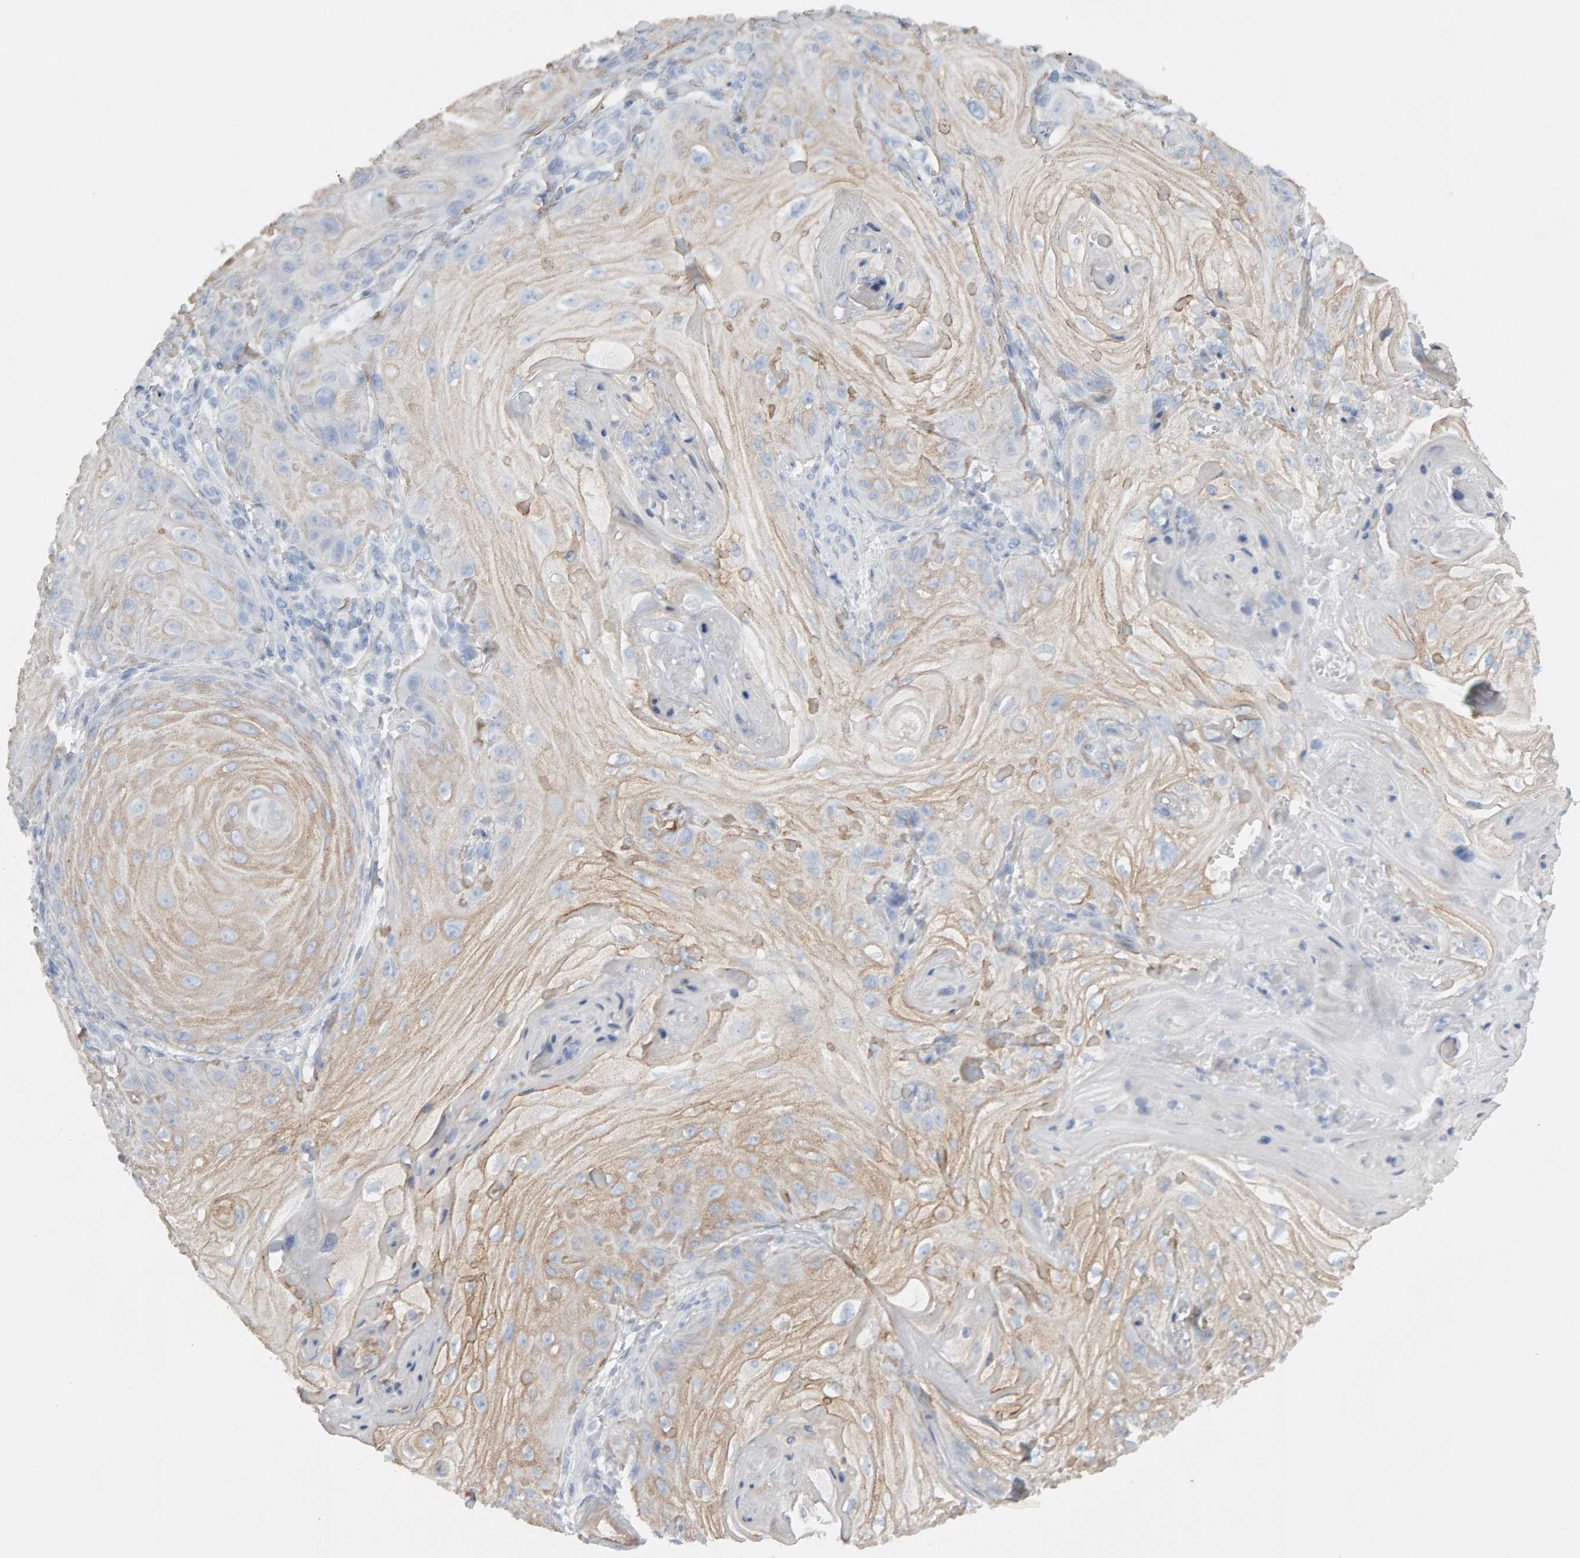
{"staining": {"intensity": "moderate", "quantity": "25%-75%", "location": "cytoplasmic/membranous"}, "tissue": "skin cancer", "cell_type": "Tumor cells", "image_type": "cancer", "snomed": [{"axis": "morphology", "description": "Squamous cell carcinoma, NOS"}, {"axis": "topography", "description": "Skin"}], "caption": "Tumor cells show moderate cytoplasmic/membranous positivity in approximately 25%-75% of cells in skin cancer. (IHC, brightfield microscopy, high magnification).", "gene": "ENGASE", "patient": {"sex": "male", "age": 74}}